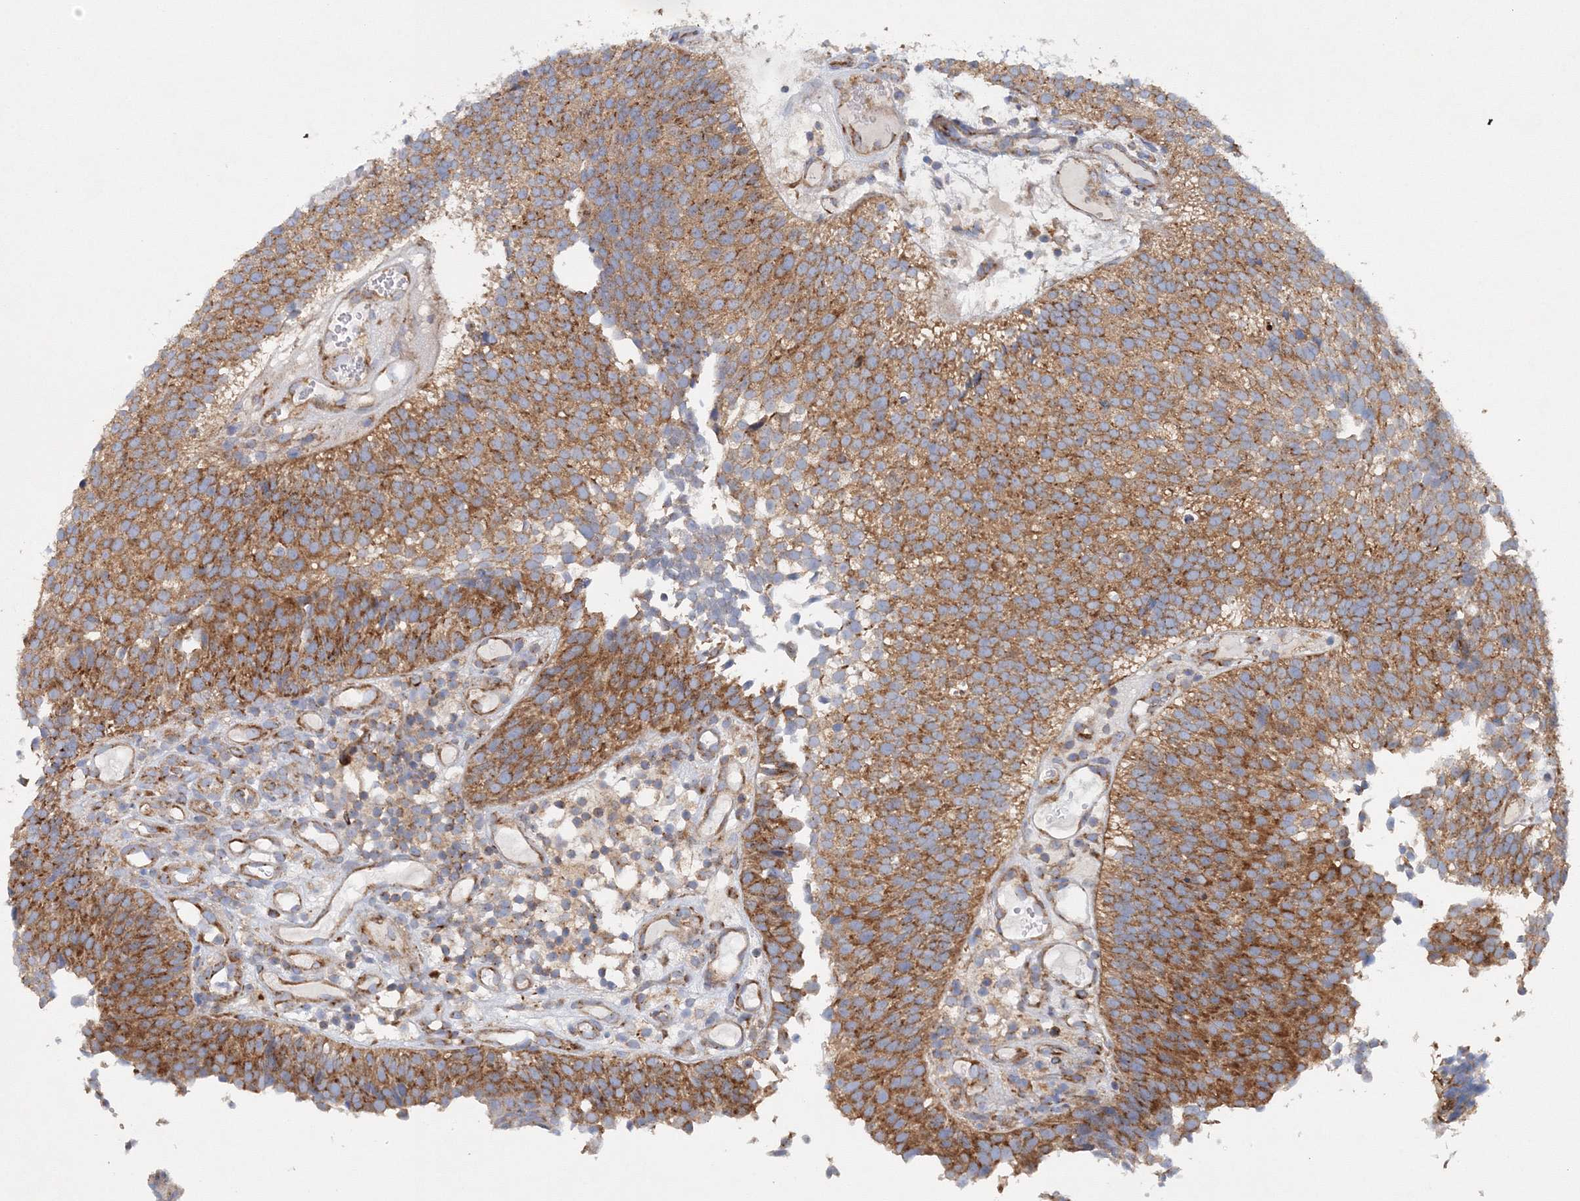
{"staining": {"intensity": "moderate", "quantity": ">75%", "location": "cytoplasmic/membranous"}, "tissue": "urothelial cancer", "cell_type": "Tumor cells", "image_type": "cancer", "snomed": [{"axis": "morphology", "description": "Urothelial carcinoma, Low grade"}, {"axis": "topography", "description": "Urinary bladder"}], "caption": "Immunohistochemical staining of urothelial cancer shows medium levels of moderate cytoplasmic/membranous protein positivity in approximately >75% of tumor cells. (Brightfield microscopy of DAB IHC at high magnification).", "gene": "SEC23IP", "patient": {"sex": "male", "age": 86}}